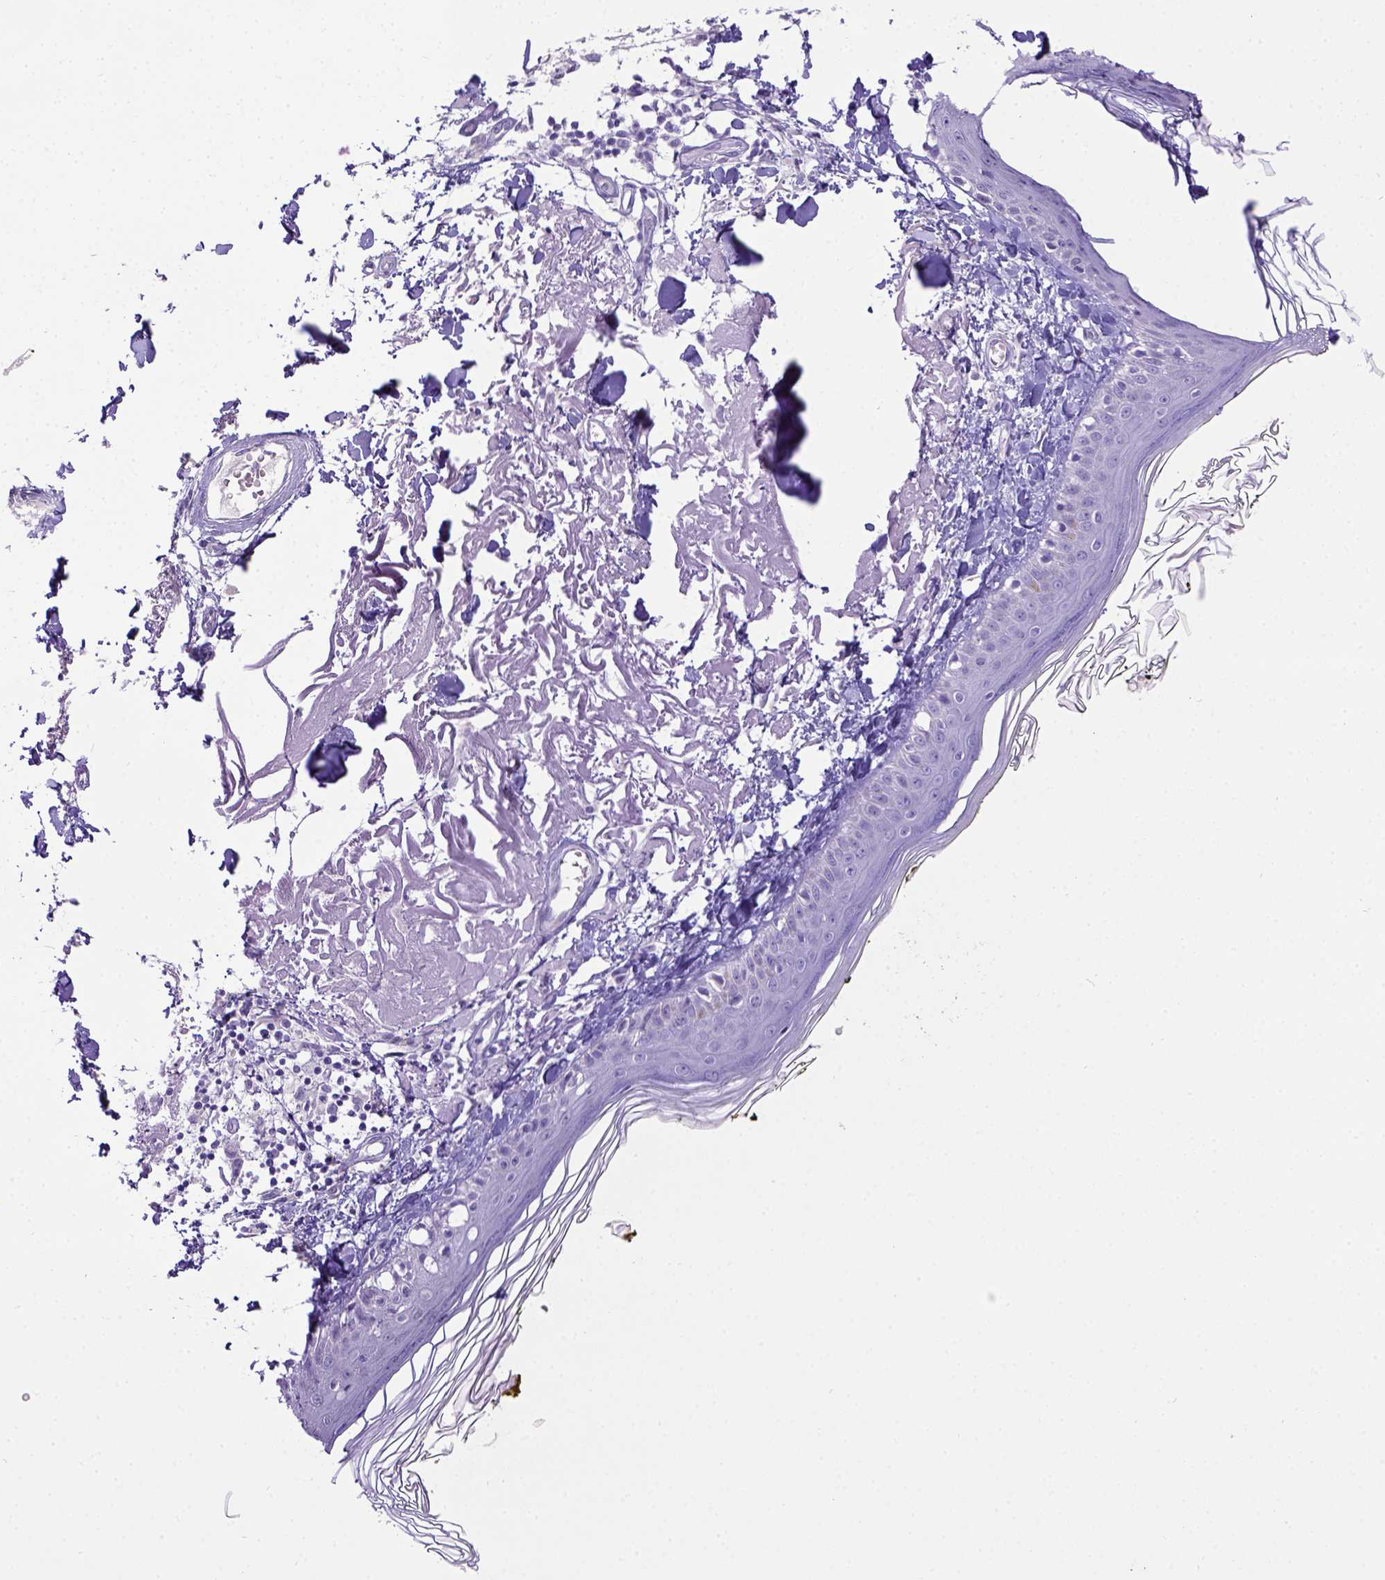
{"staining": {"intensity": "negative", "quantity": "none", "location": "none"}, "tissue": "skin", "cell_type": "Fibroblasts", "image_type": "normal", "snomed": [{"axis": "morphology", "description": "Normal tissue, NOS"}, {"axis": "topography", "description": "Skin"}], "caption": "An immunohistochemistry histopathology image of unremarkable skin is shown. There is no staining in fibroblasts of skin.", "gene": "ESR1", "patient": {"sex": "male", "age": 76}}